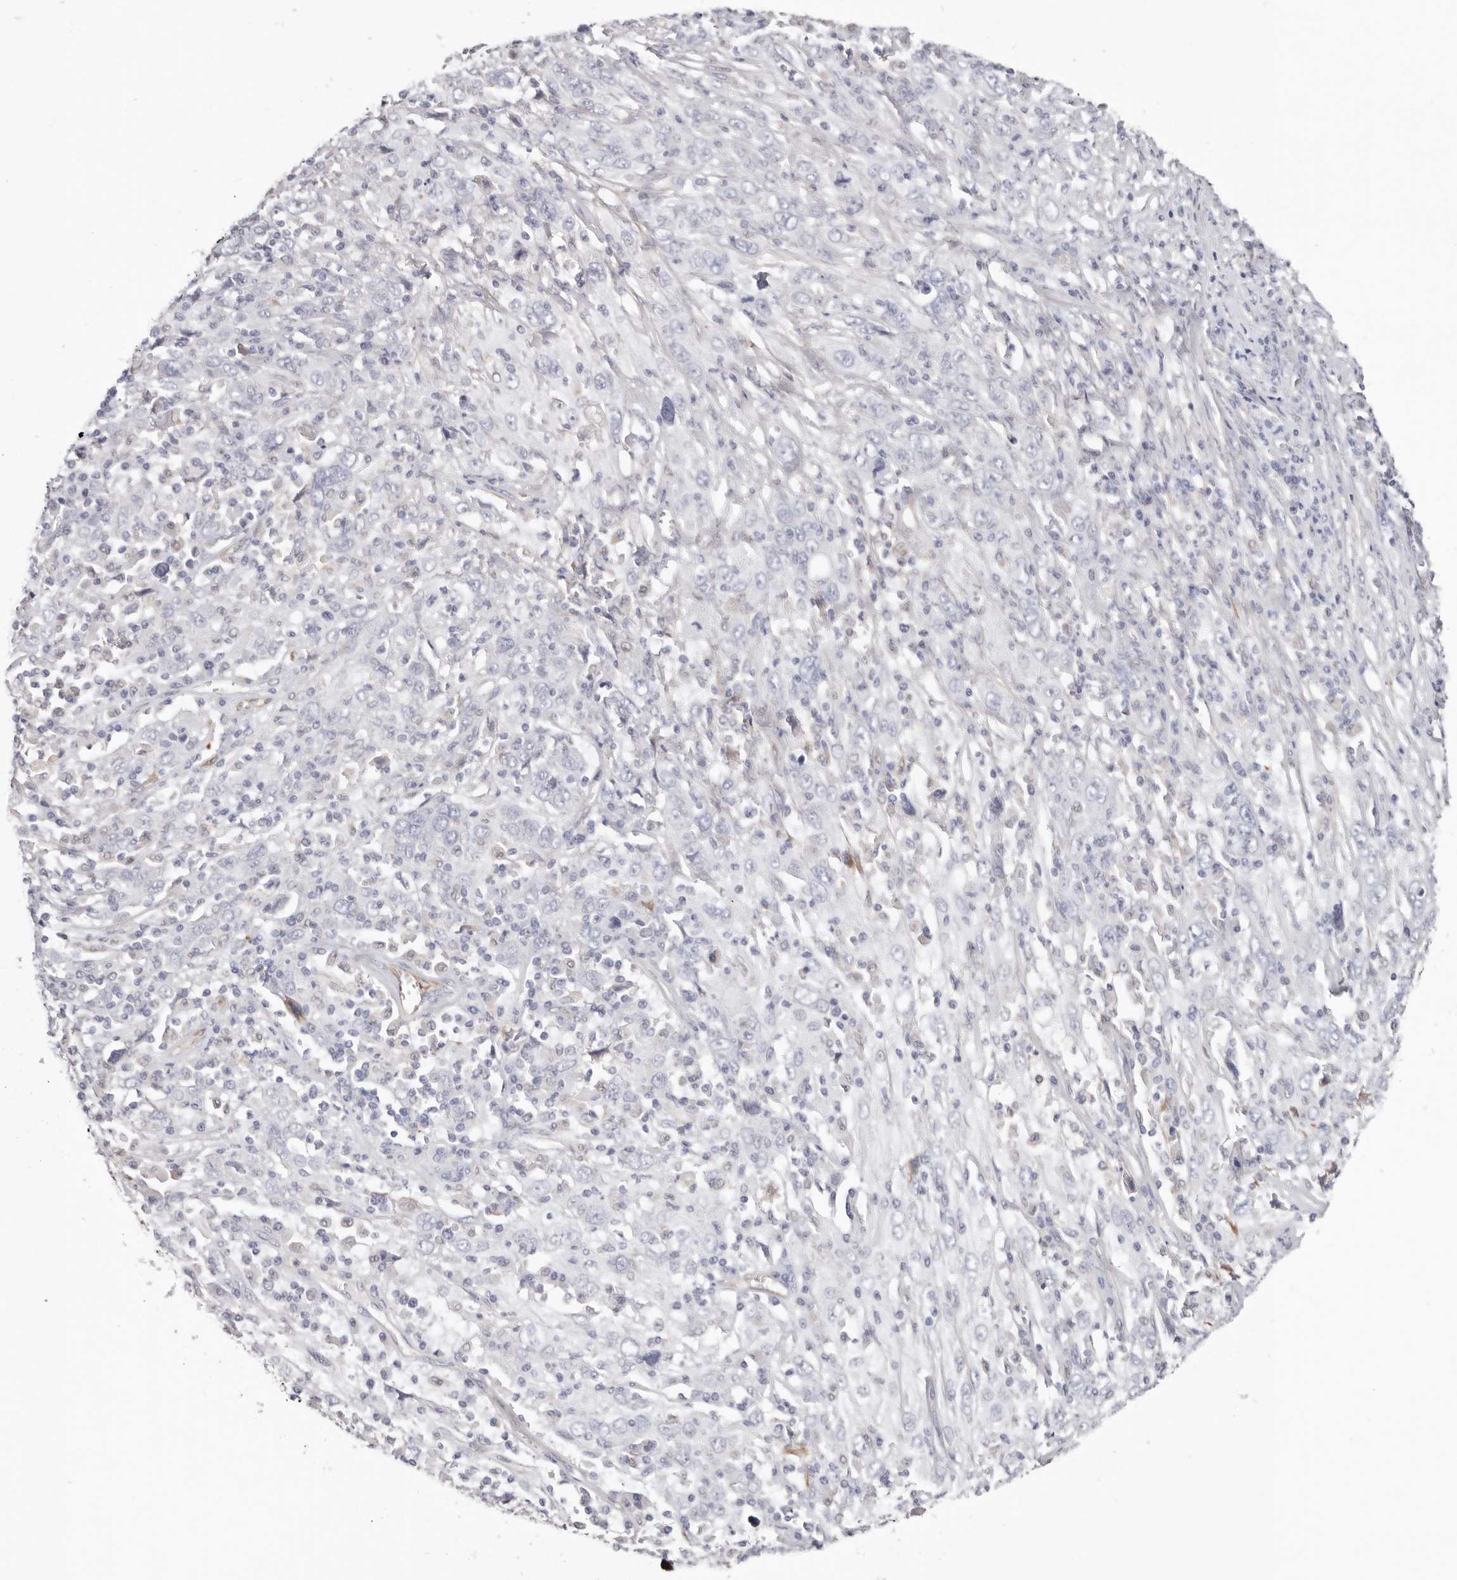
{"staining": {"intensity": "negative", "quantity": "none", "location": "none"}, "tissue": "cervical cancer", "cell_type": "Tumor cells", "image_type": "cancer", "snomed": [{"axis": "morphology", "description": "Squamous cell carcinoma, NOS"}, {"axis": "topography", "description": "Cervix"}], "caption": "Image shows no protein expression in tumor cells of cervical cancer (squamous cell carcinoma) tissue.", "gene": "PKDCC", "patient": {"sex": "female", "age": 46}}